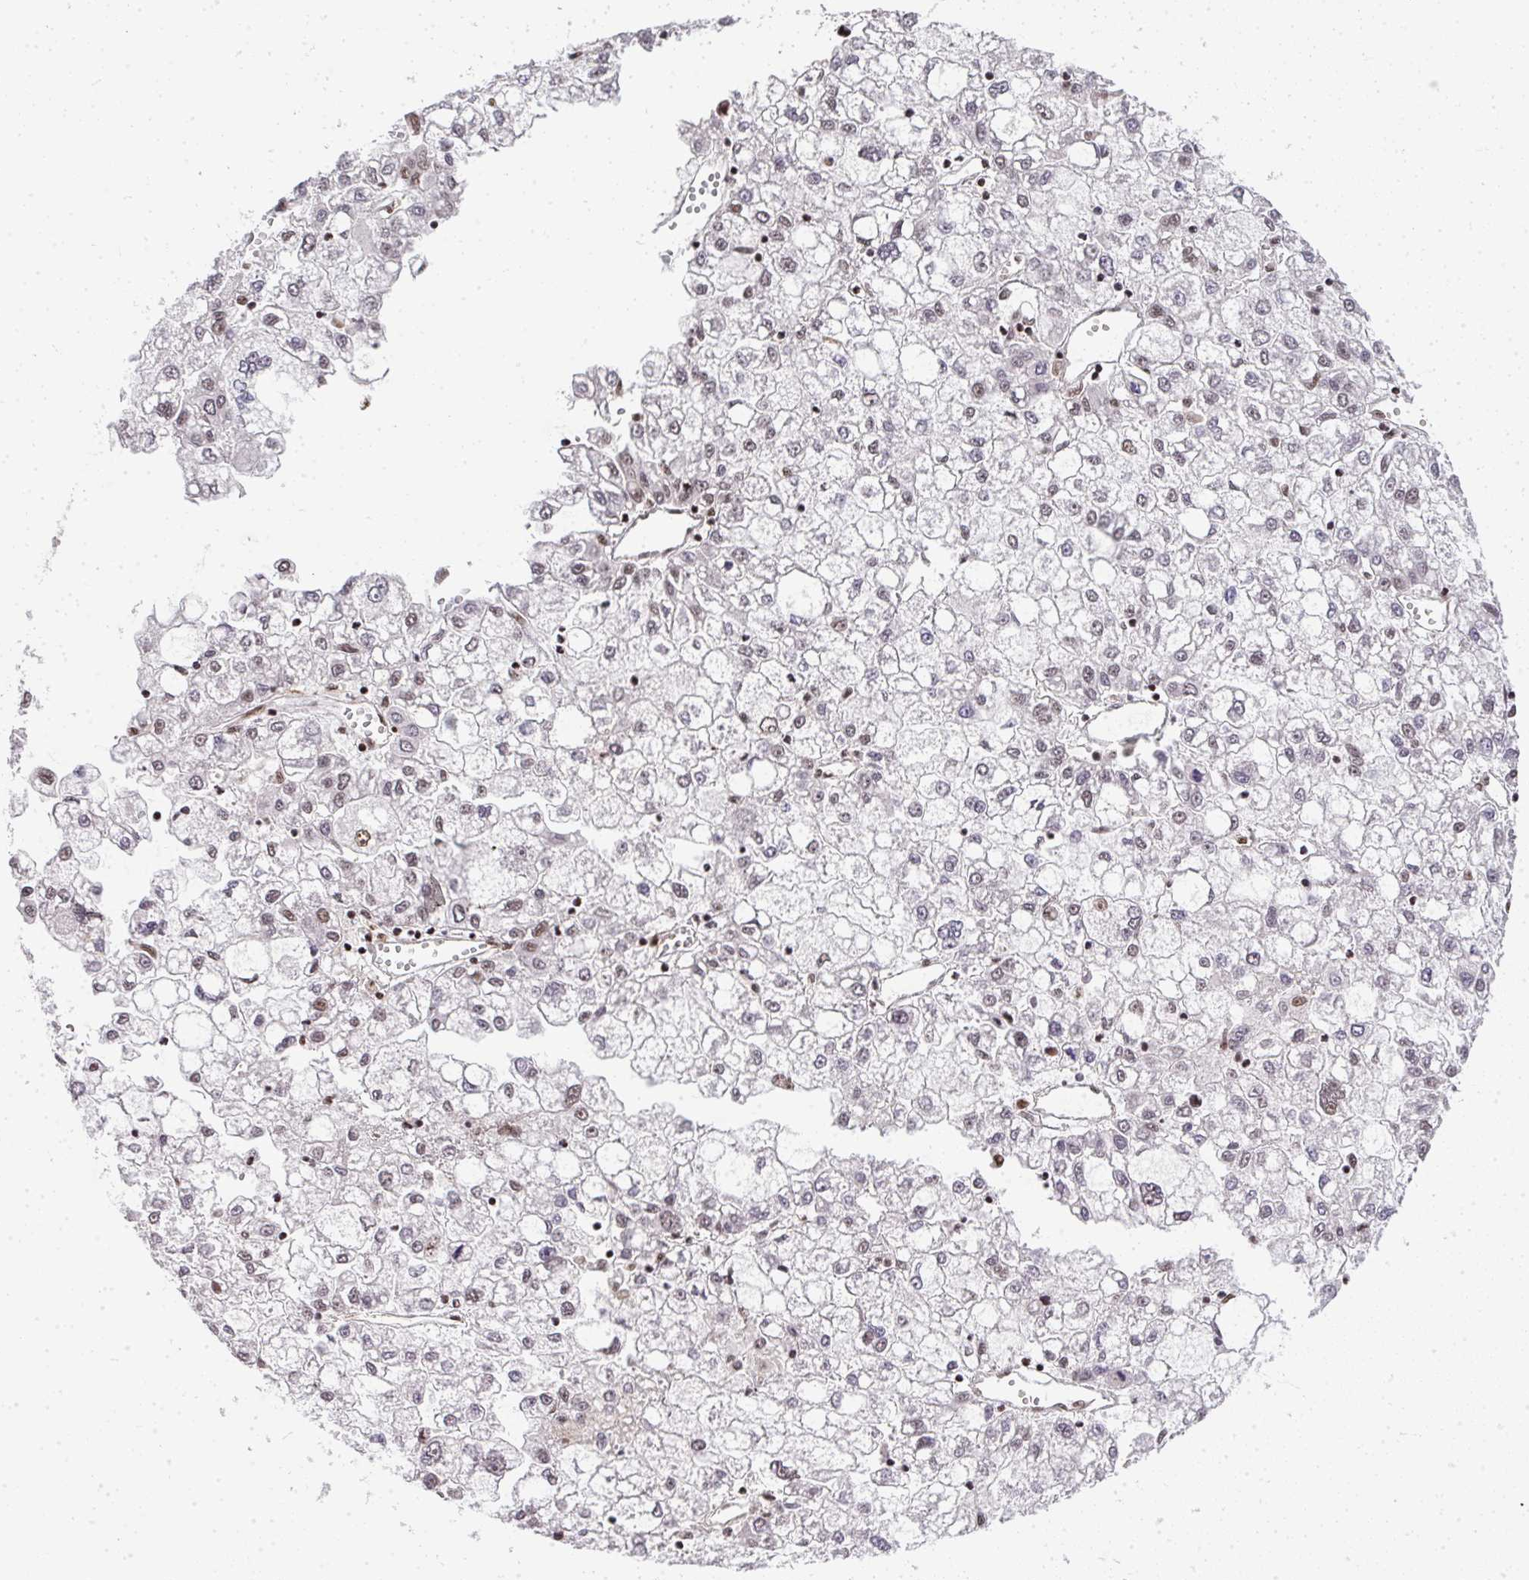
{"staining": {"intensity": "weak", "quantity": "25%-75%", "location": "nuclear"}, "tissue": "liver cancer", "cell_type": "Tumor cells", "image_type": "cancer", "snomed": [{"axis": "morphology", "description": "Carcinoma, Hepatocellular, NOS"}, {"axis": "topography", "description": "Liver"}], "caption": "IHC image of neoplastic tissue: liver cancer stained using immunohistochemistry (IHC) demonstrates low levels of weak protein expression localized specifically in the nuclear of tumor cells, appearing as a nuclear brown color.", "gene": "U2AF1", "patient": {"sex": "male", "age": 40}}